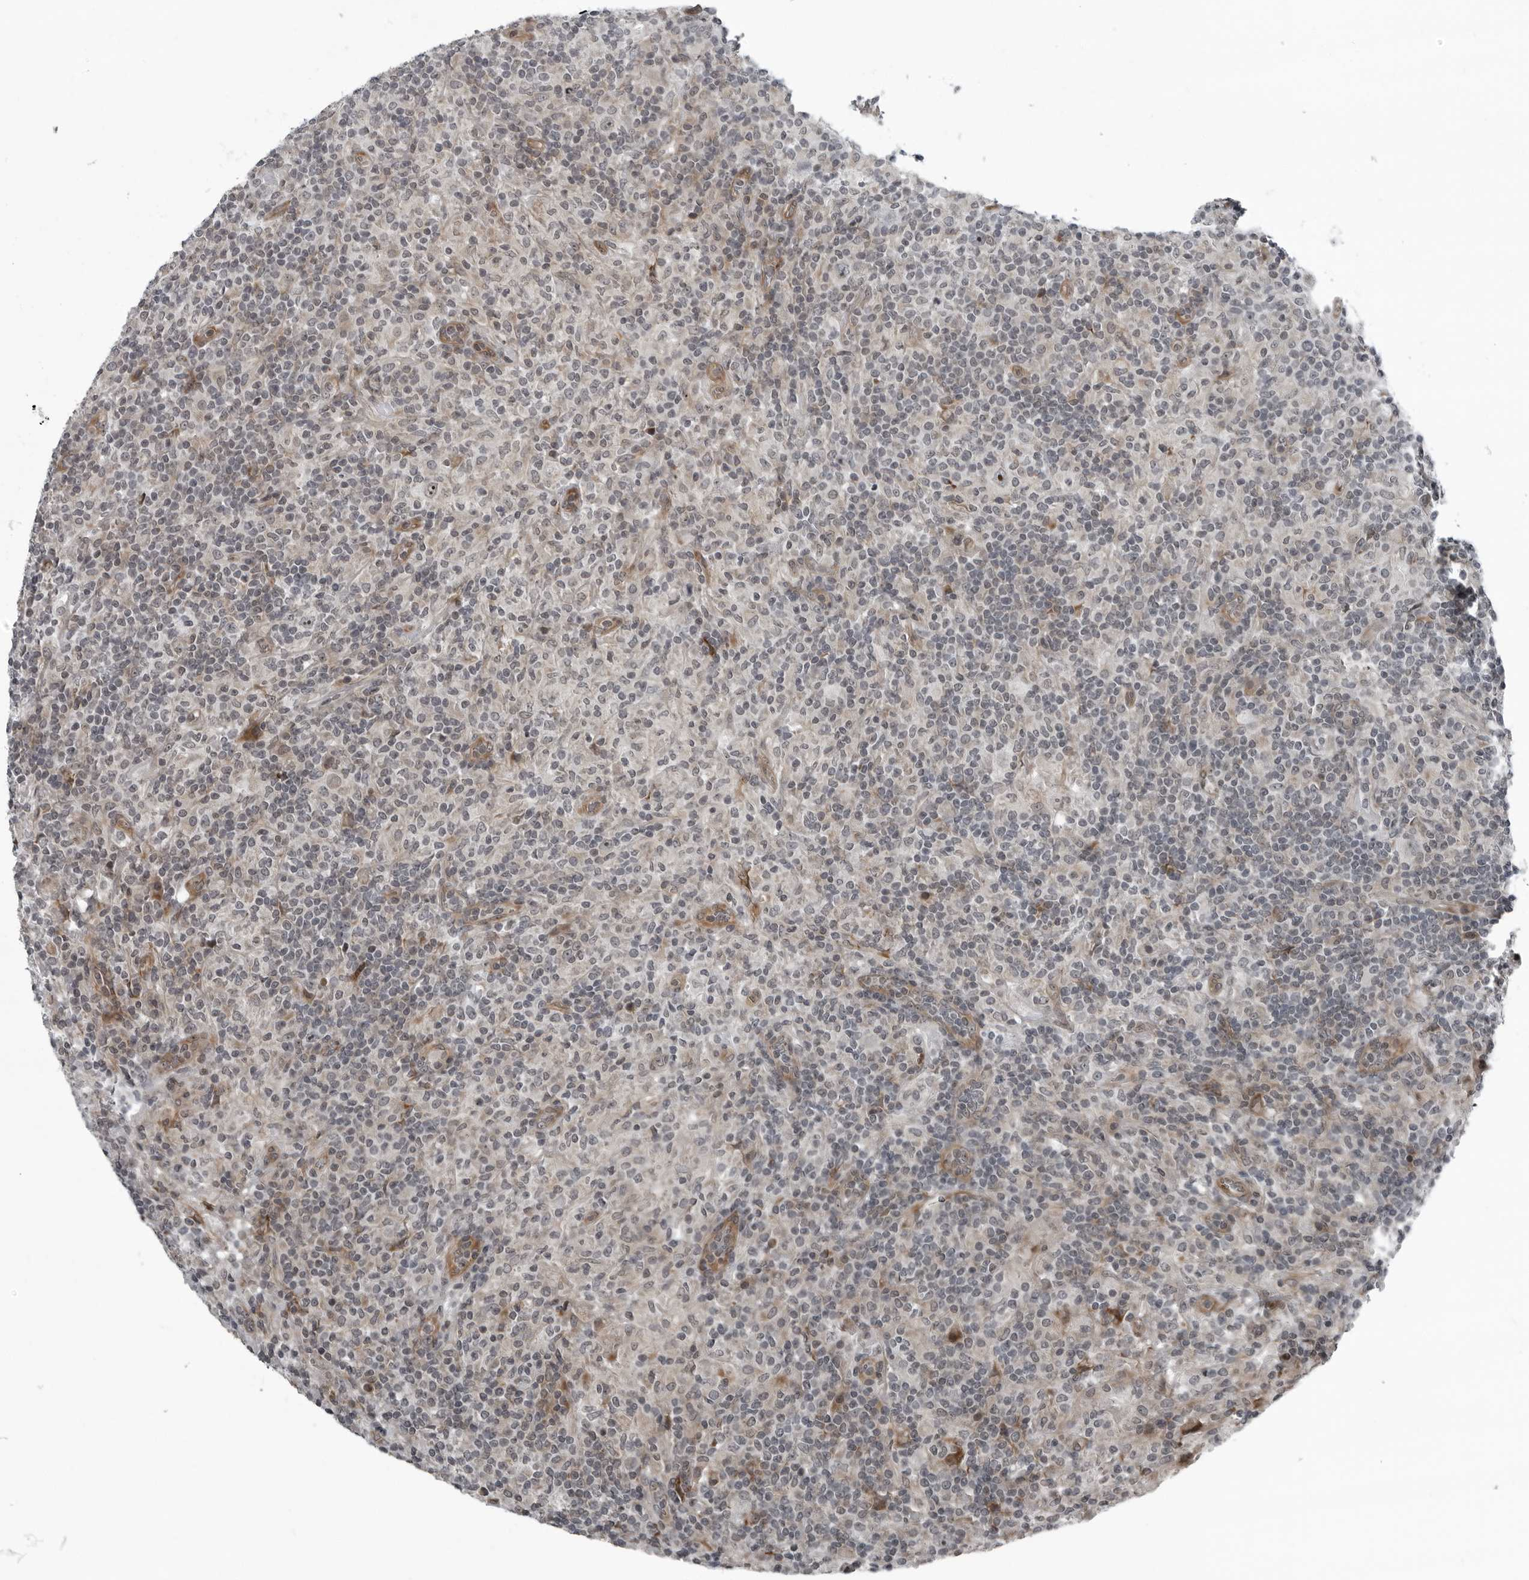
{"staining": {"intensity": "moderate", "quantity": "<25%", "location": "nuclear"}, "tissue": "lymphoma", "cell_type": "Tumor cells", "image_type": "cancer", "snomed": [{"axis": "morphology", "description": "Hodgkin's disease, NOS"}, {"axis": "topography", "description": "Lymph node"}], "caption": "IHC of lymphoma reveals low levels of moderate nuclear staining in about <25% of tumor cells. The protein of interest is shown in brown color, while the nuclei are stained blue.", "gene": "FAM102B", "patient": {"sex": "male", "age": 70}}